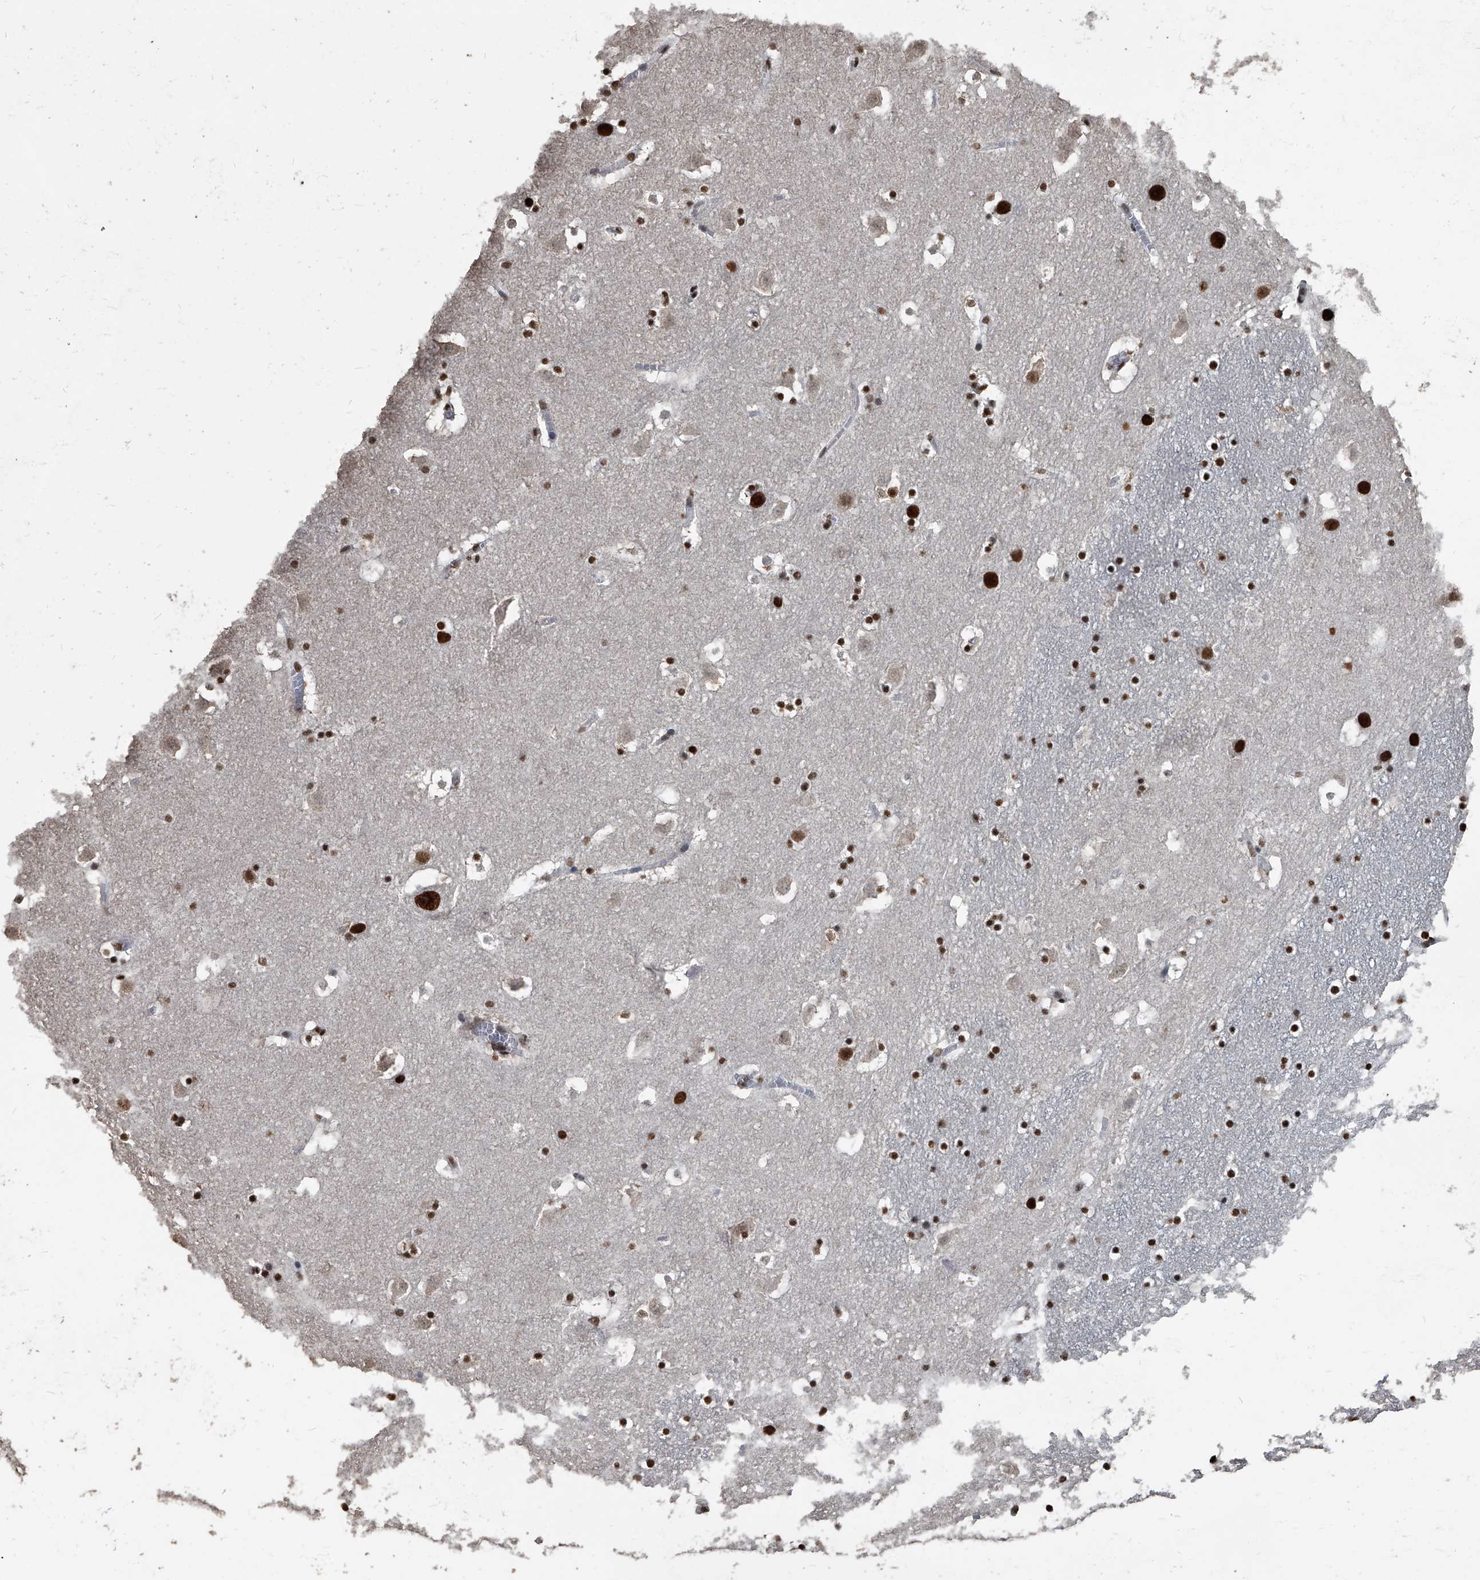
{"staining": {"intensity": "moderate", "quantity": "25%-75%", "location": "nuclear"}, "tissue": "caudate", "cell_type": "Glial cells", "image_type": "normal", "snomed": [{"axis": "morphology", "description": "Normal tissue, NOS"}, {"axis": "topography", "description": "Lateral ventricle wall"}], "caption": "The photomicrograph demonstrates staining of benign caudate, revealing moderate nuclear protein staining (brown color) within glial cells.", "gene": "MATR3", "patient": {"sex": "male", "age": 45}}